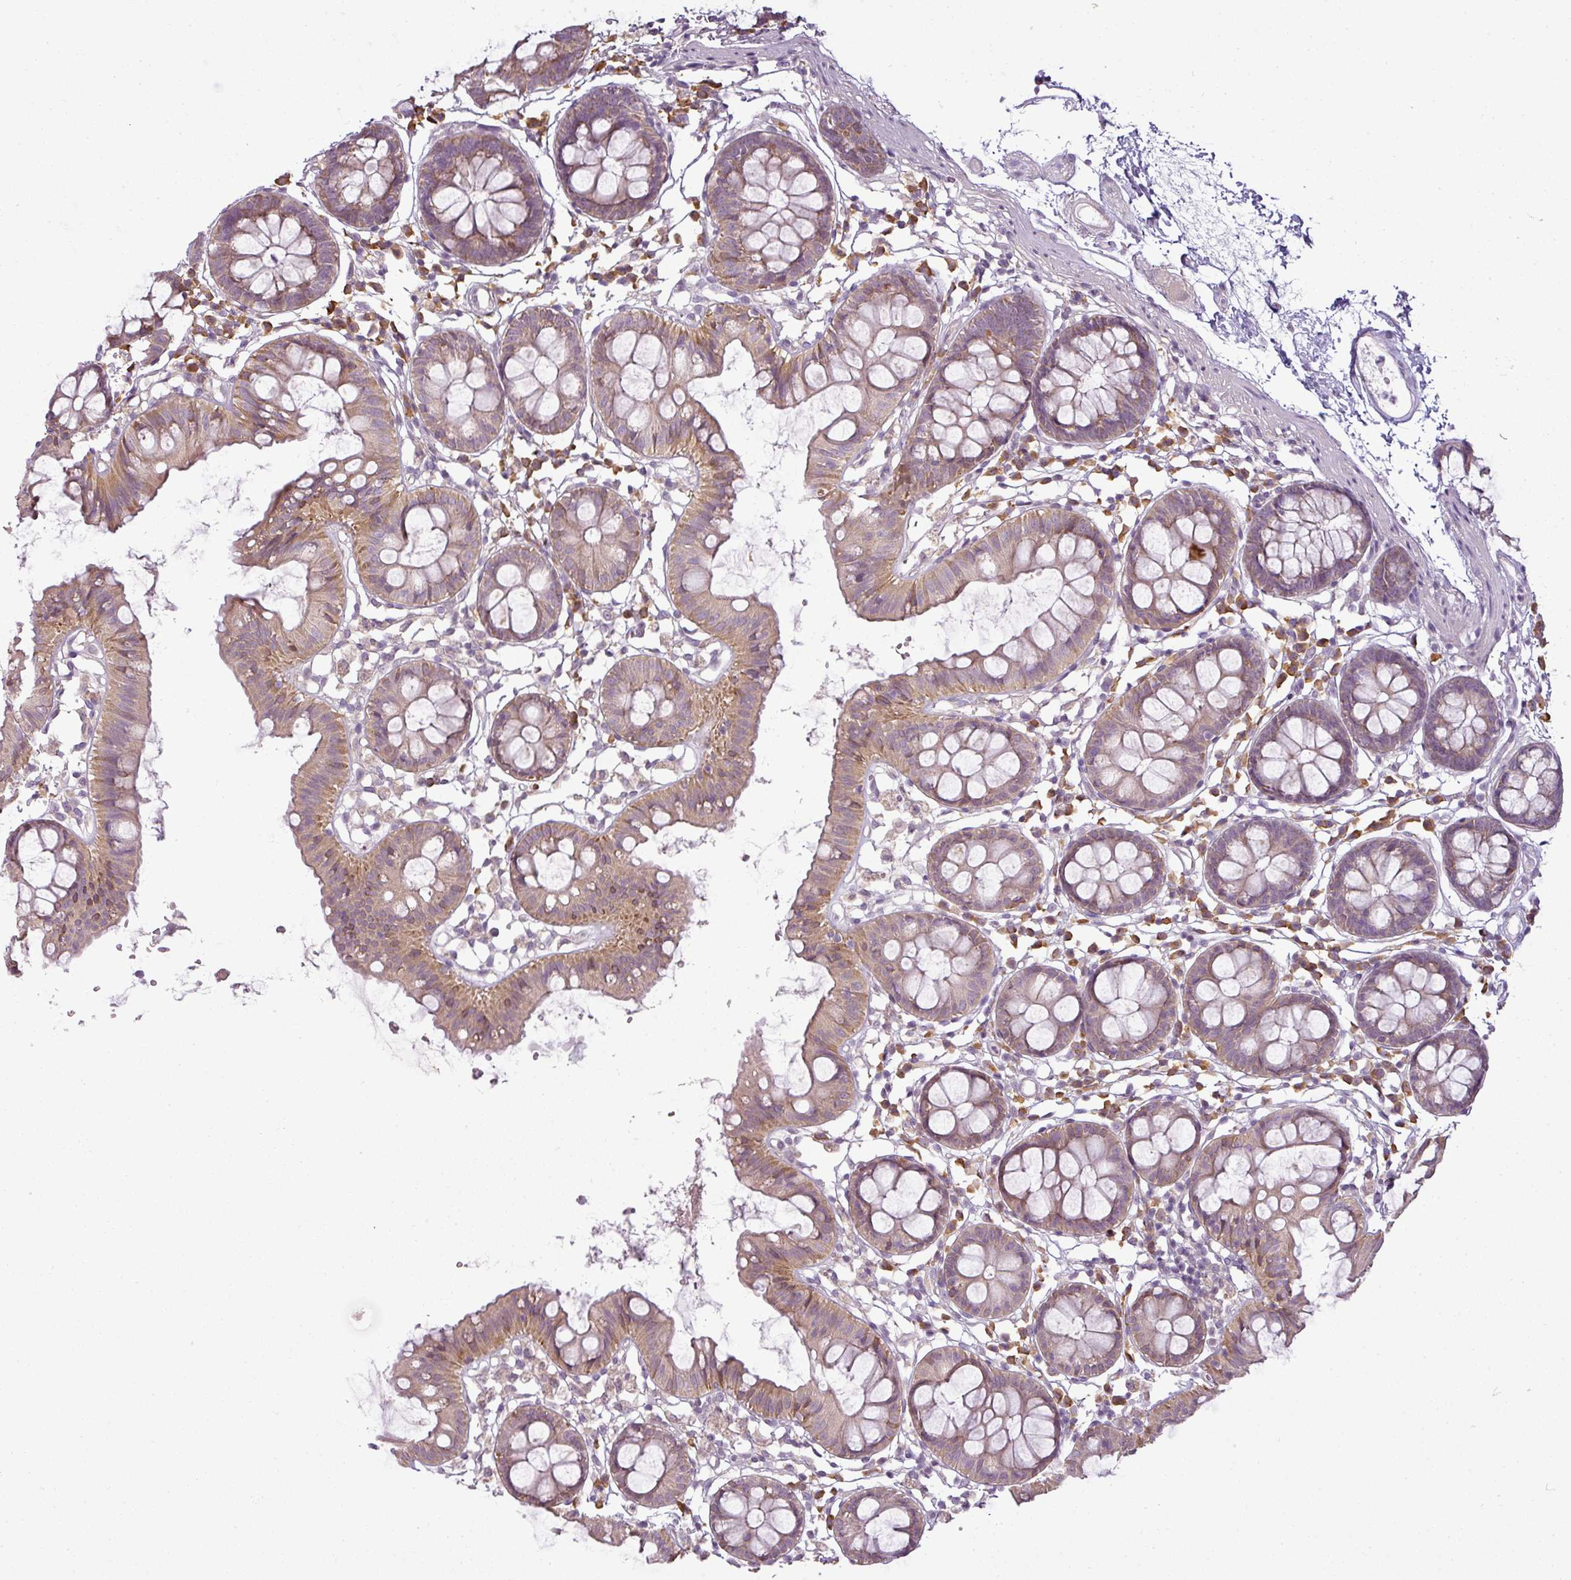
{"staining": {"intensity": "weak", "quantity": "<25%", "location": "cytoplasmic/membranous"}, "tissue": "colon", "cell_type": "Endothelial cells", "image_type": "normal", "snomed": [{"axis": "morphology", "description": "Normal tissue, NOS"}, {"axis": "topography", "description": "Colon"}], "caption": "A histopathology image of colon stained for a protein exhibits no brown staining in endothelial cells. The staining is performed using DAB (3,3'-diaminobenzidine) brown chromogen with nuclei counter-stained in using hematoxylin.", "gene": "LY75", "patient": {"sex": "female", "age": 84}}